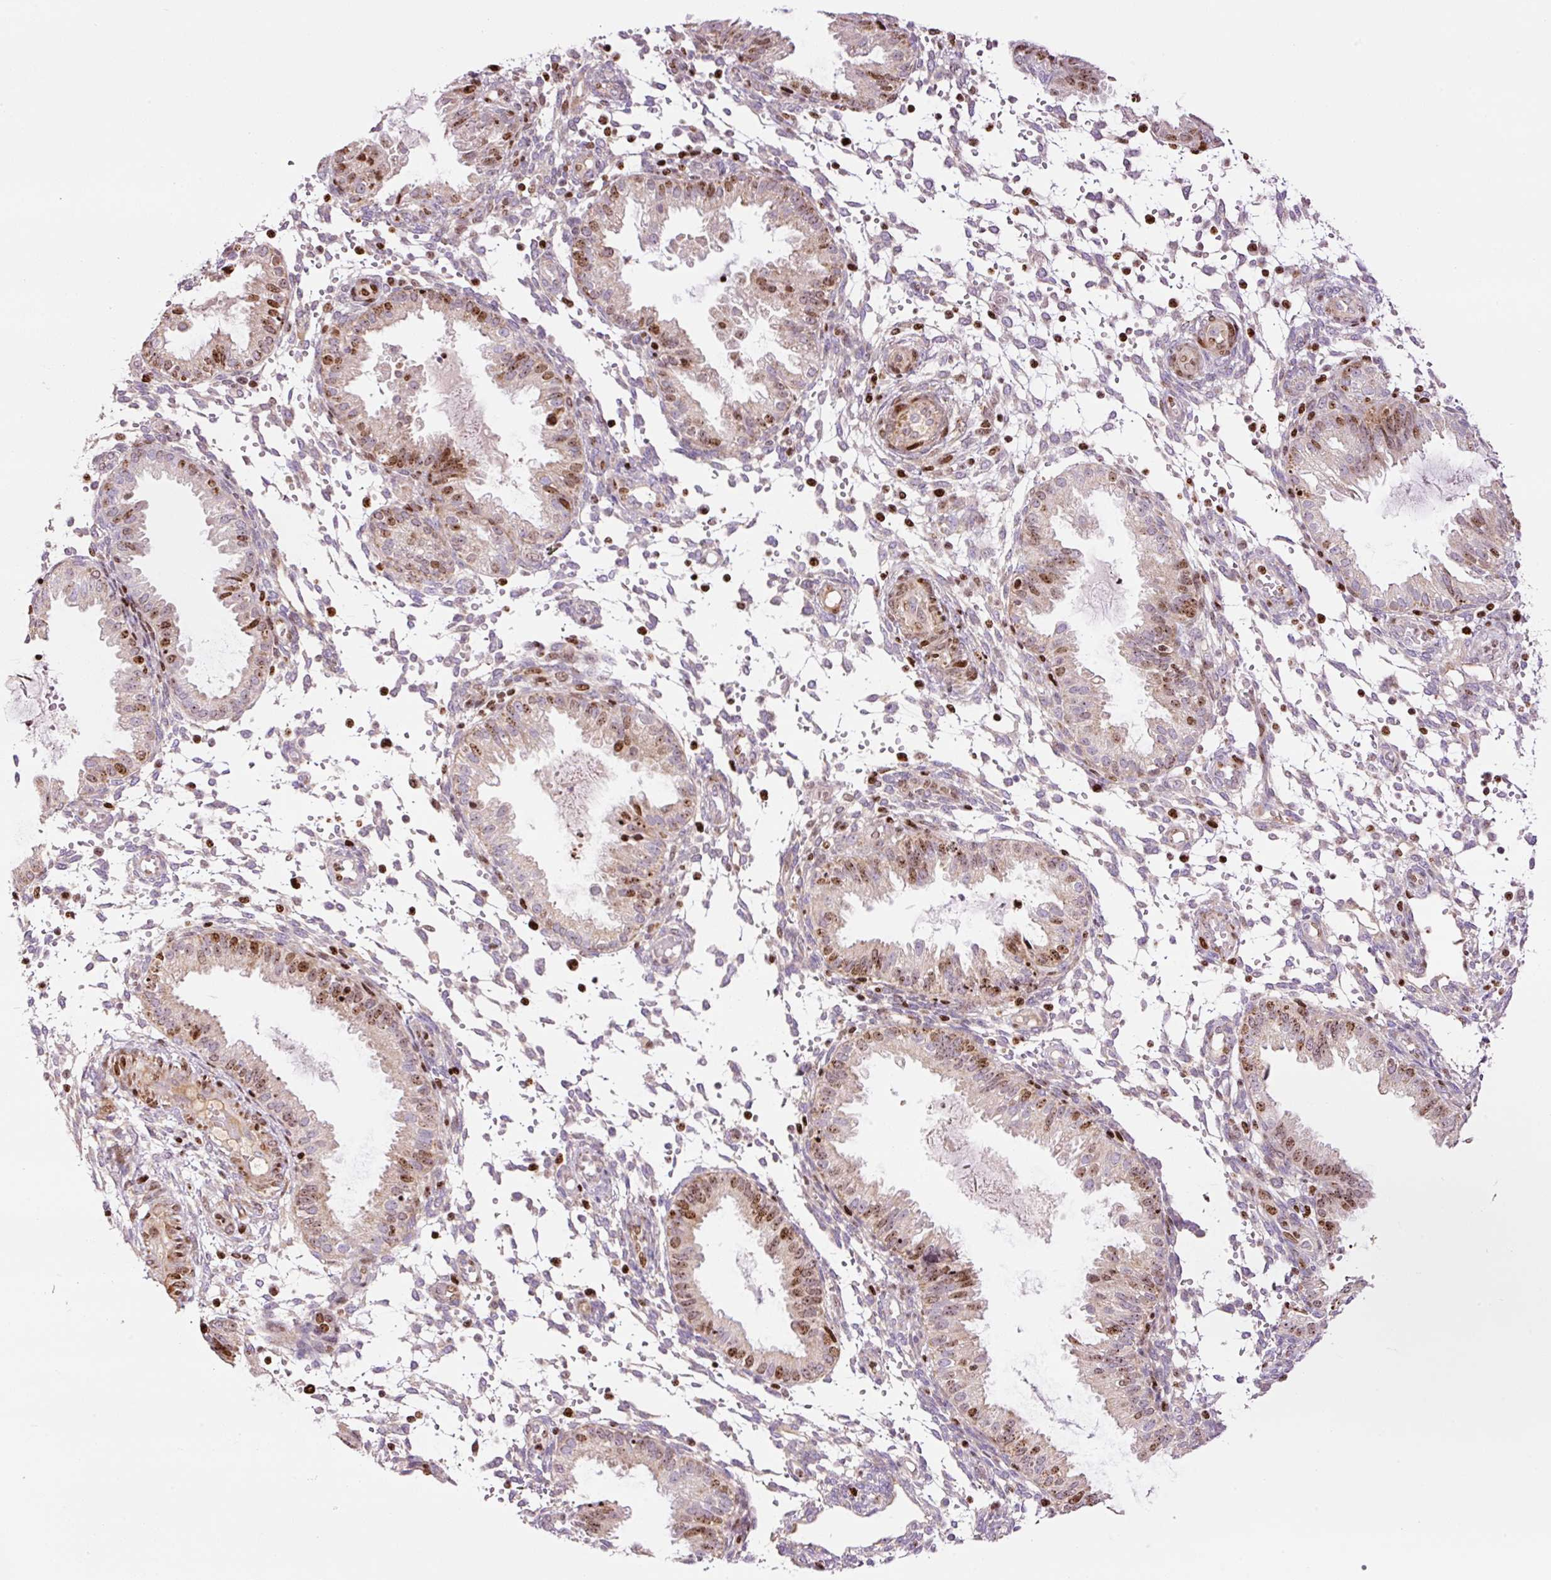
{"staining": {"intensity": "negative", "quantity": "none", "location": "none"}, "tissue": "endometrium", "cell_type": "Cells in endometrial stroma", "image_type": "normal", "snomed": [{"axis": "morphology", "description": "Normal tissue, NOS"}, {"axis": "topography", "description": "Endometrium"}], "caption": "Protein analysis of benign endometrium demonstrates no significant expression in cells in endometrial stroma. The staining was performed using DAB to visualize the protein expression in brown, while the nuclei were stained in blue with hematoxylin (Magnification: 20x).", "gene": "TMEM8B", "patient": {"sex": "female", "age": 33}}